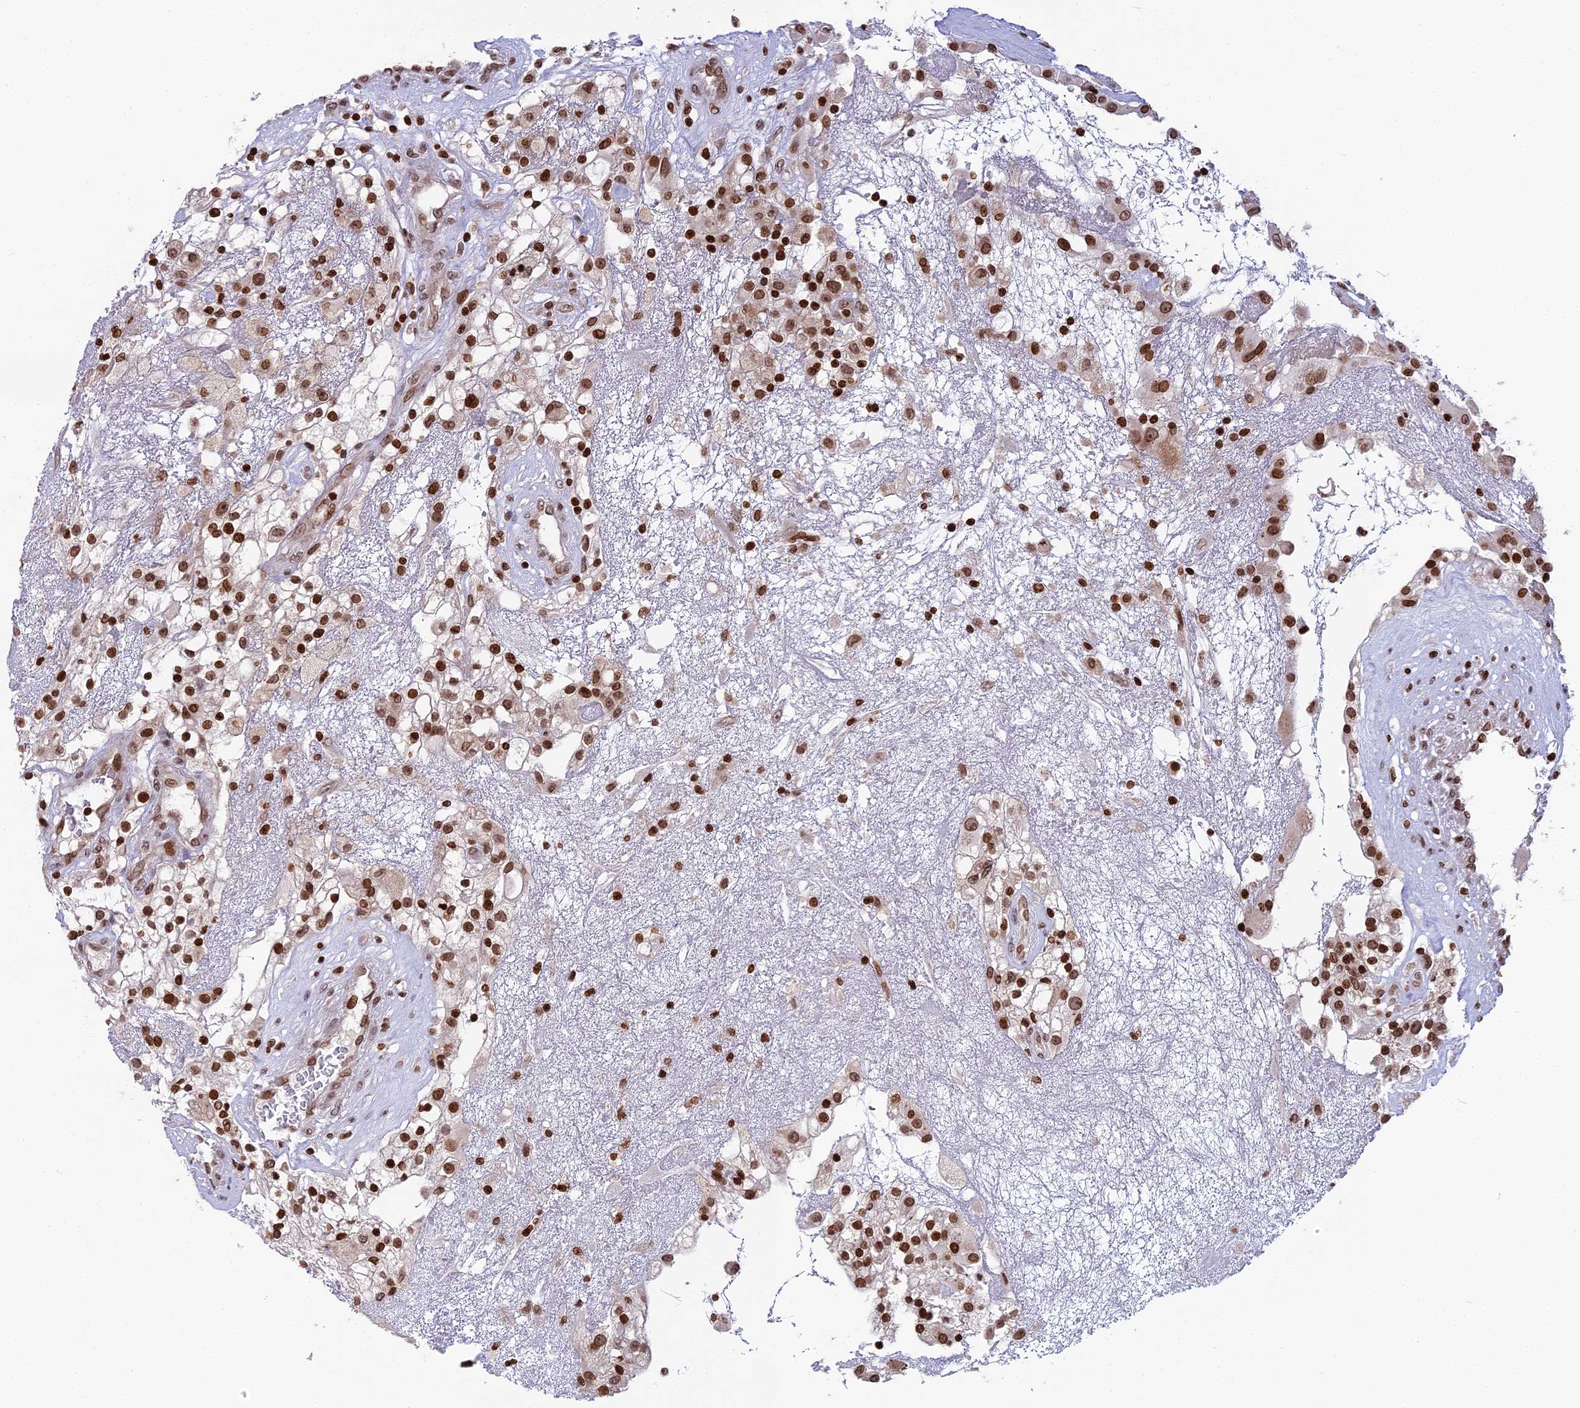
{"staining": {"intensity": "moderate", "quantity": ">75%", "location": "nuclear"}, "tissue": "renal cancer", "cell_type": "Tumor cells", "image_type": "cancer", "snomed": [{"axis": "morphology", "description": "Adenocarcinoma, NOS"}, {"axis": "topography", "description": "Kidney"}], "caption": "Immunohistochemistry (IHC) micrograph of renal cancer stained for a protein (brown), which shows medium levels of moderate nuclear staining in about >75% of tumor cells.", "gene": "TET2", "patient": {"sex": "female", "age": 52}}